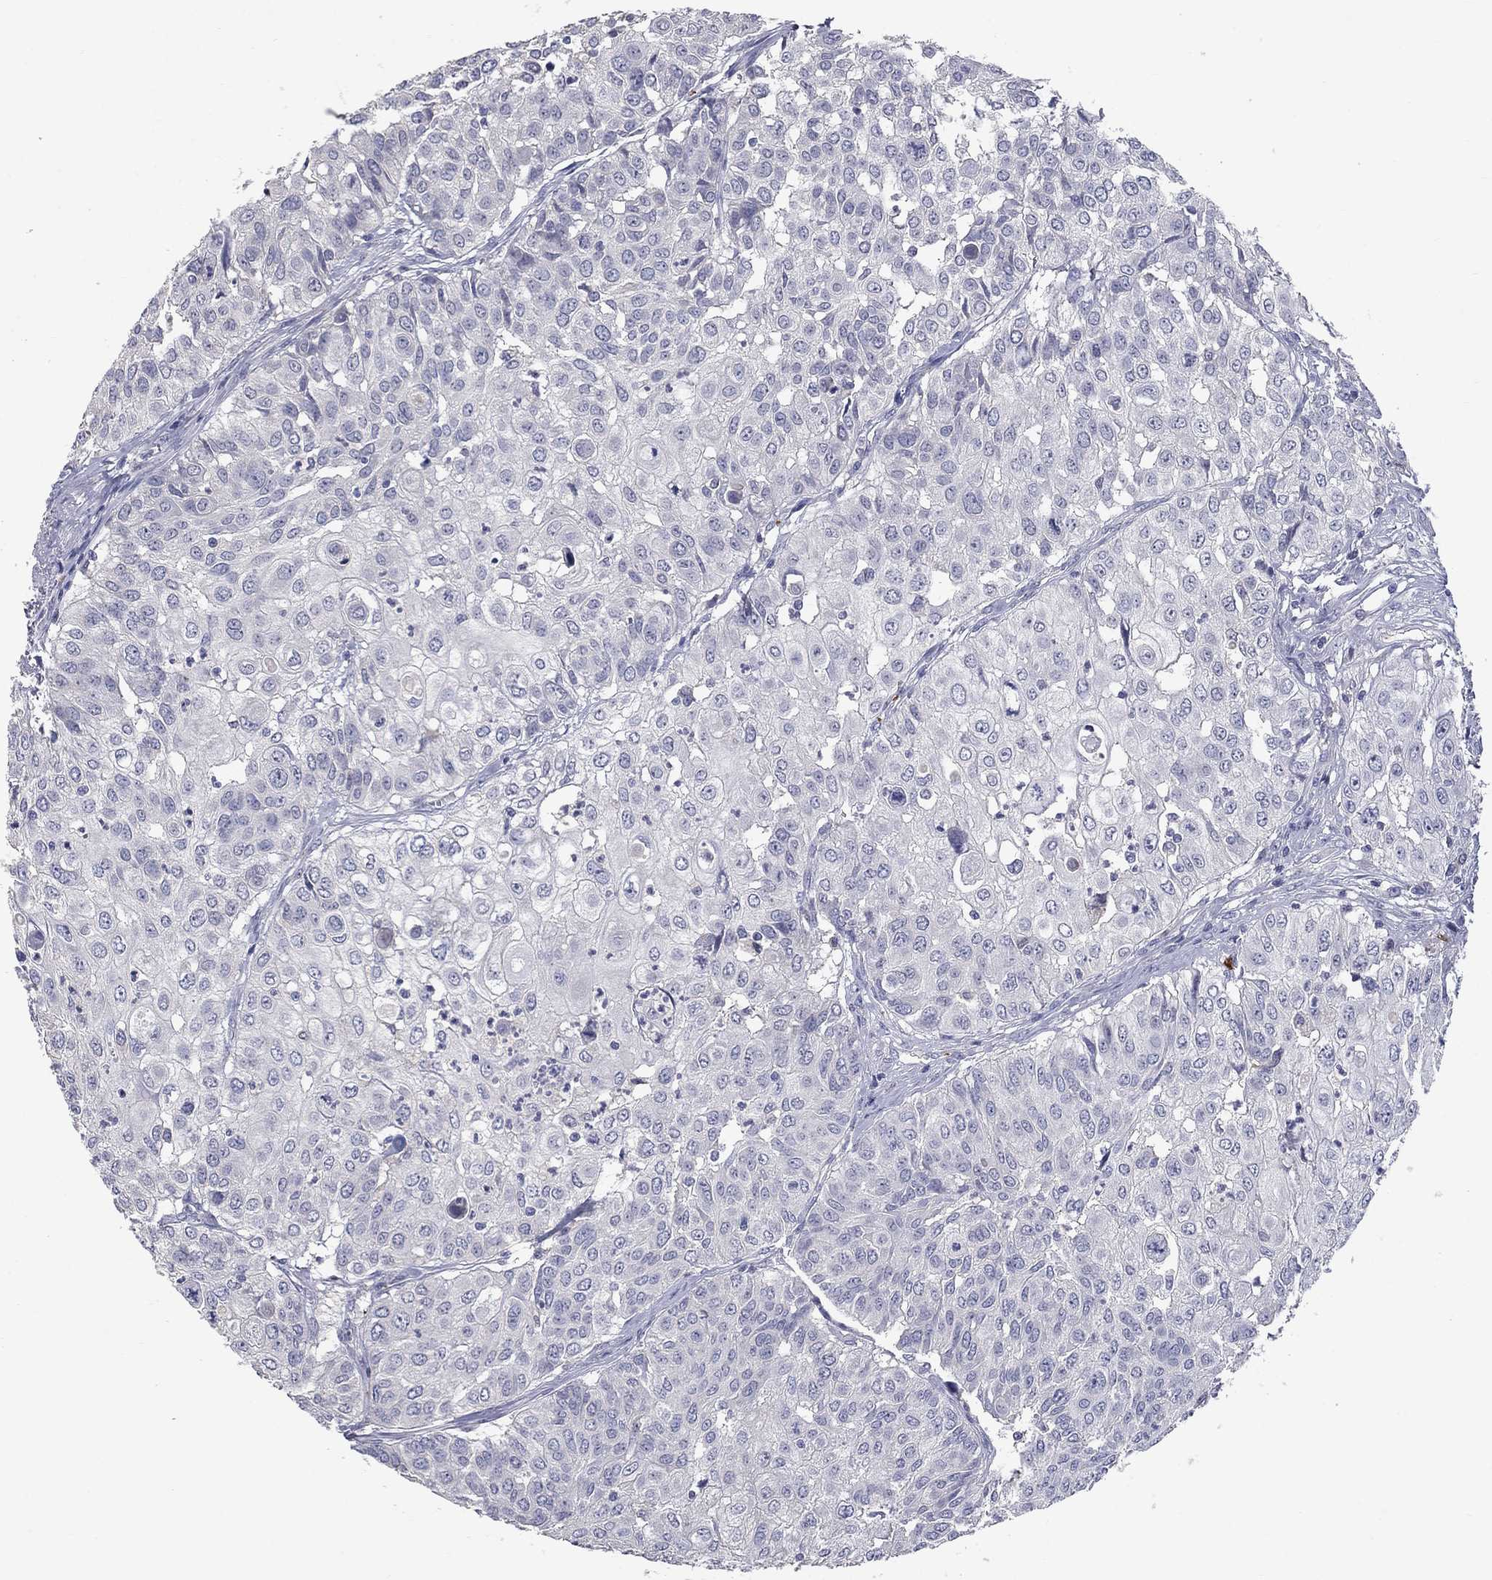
{"staining": {"intensity": "negative", "quantity": "none", "location": "none"}, "tissue": "urothelial cancer", "cell_type": "Tumor cells", "image_type": "cancer", "snomed": [{"axis": "morphology", "description": "Urothelial carcinoma, High grade"}, {"axis": "topography", "description": "Urinary bladder"}], "caption": "Micrograph shows no protein positivity in tumor cells of urothelial carcinoma (high-grade) tissue.", "gene": "PLEK", "patient": {"sex": "female", "age": 79}}